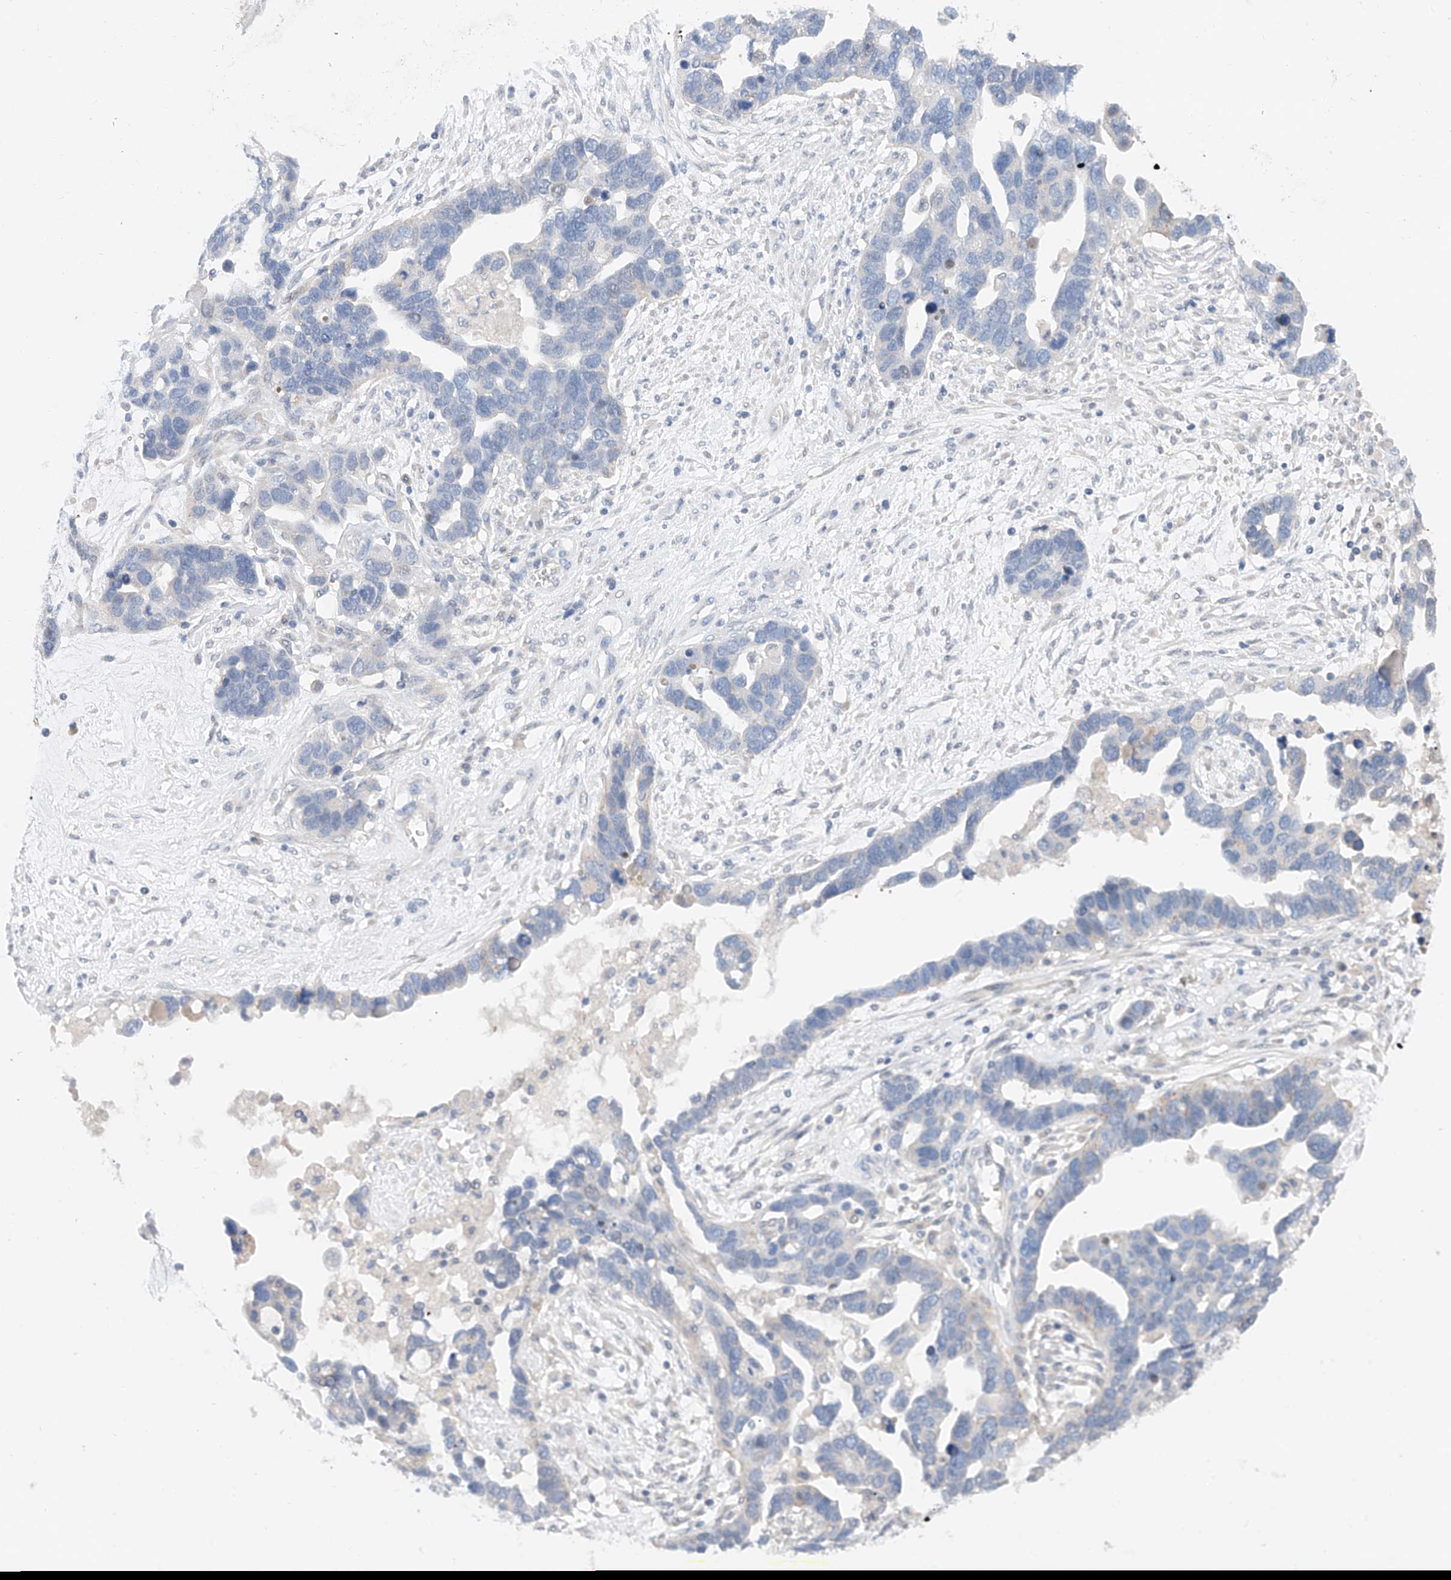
{"staining": {"intensity": "negative", "quantity": "none", "location": "none"}, "tissue": "ovarian cancer", "cell_type": "Tumor cells", "image_type": "cancer", "snomed": [{"axis": "morphology", "description": "Cystadenocarcinoma, serous, NOS"}, {"axis": "topography", "description": "Ovary"}], "caption": "Tumor cells show no significant protein staining in ovarian serous cystadenocarcinoma. (DAB (3,3'-diaminobenzidine) immunohistochemistry (IHC) visualized using brightfield microscopy, high magnification).", "gene": "FUCA2", "patient": {"sex": "female", "age": 54}}